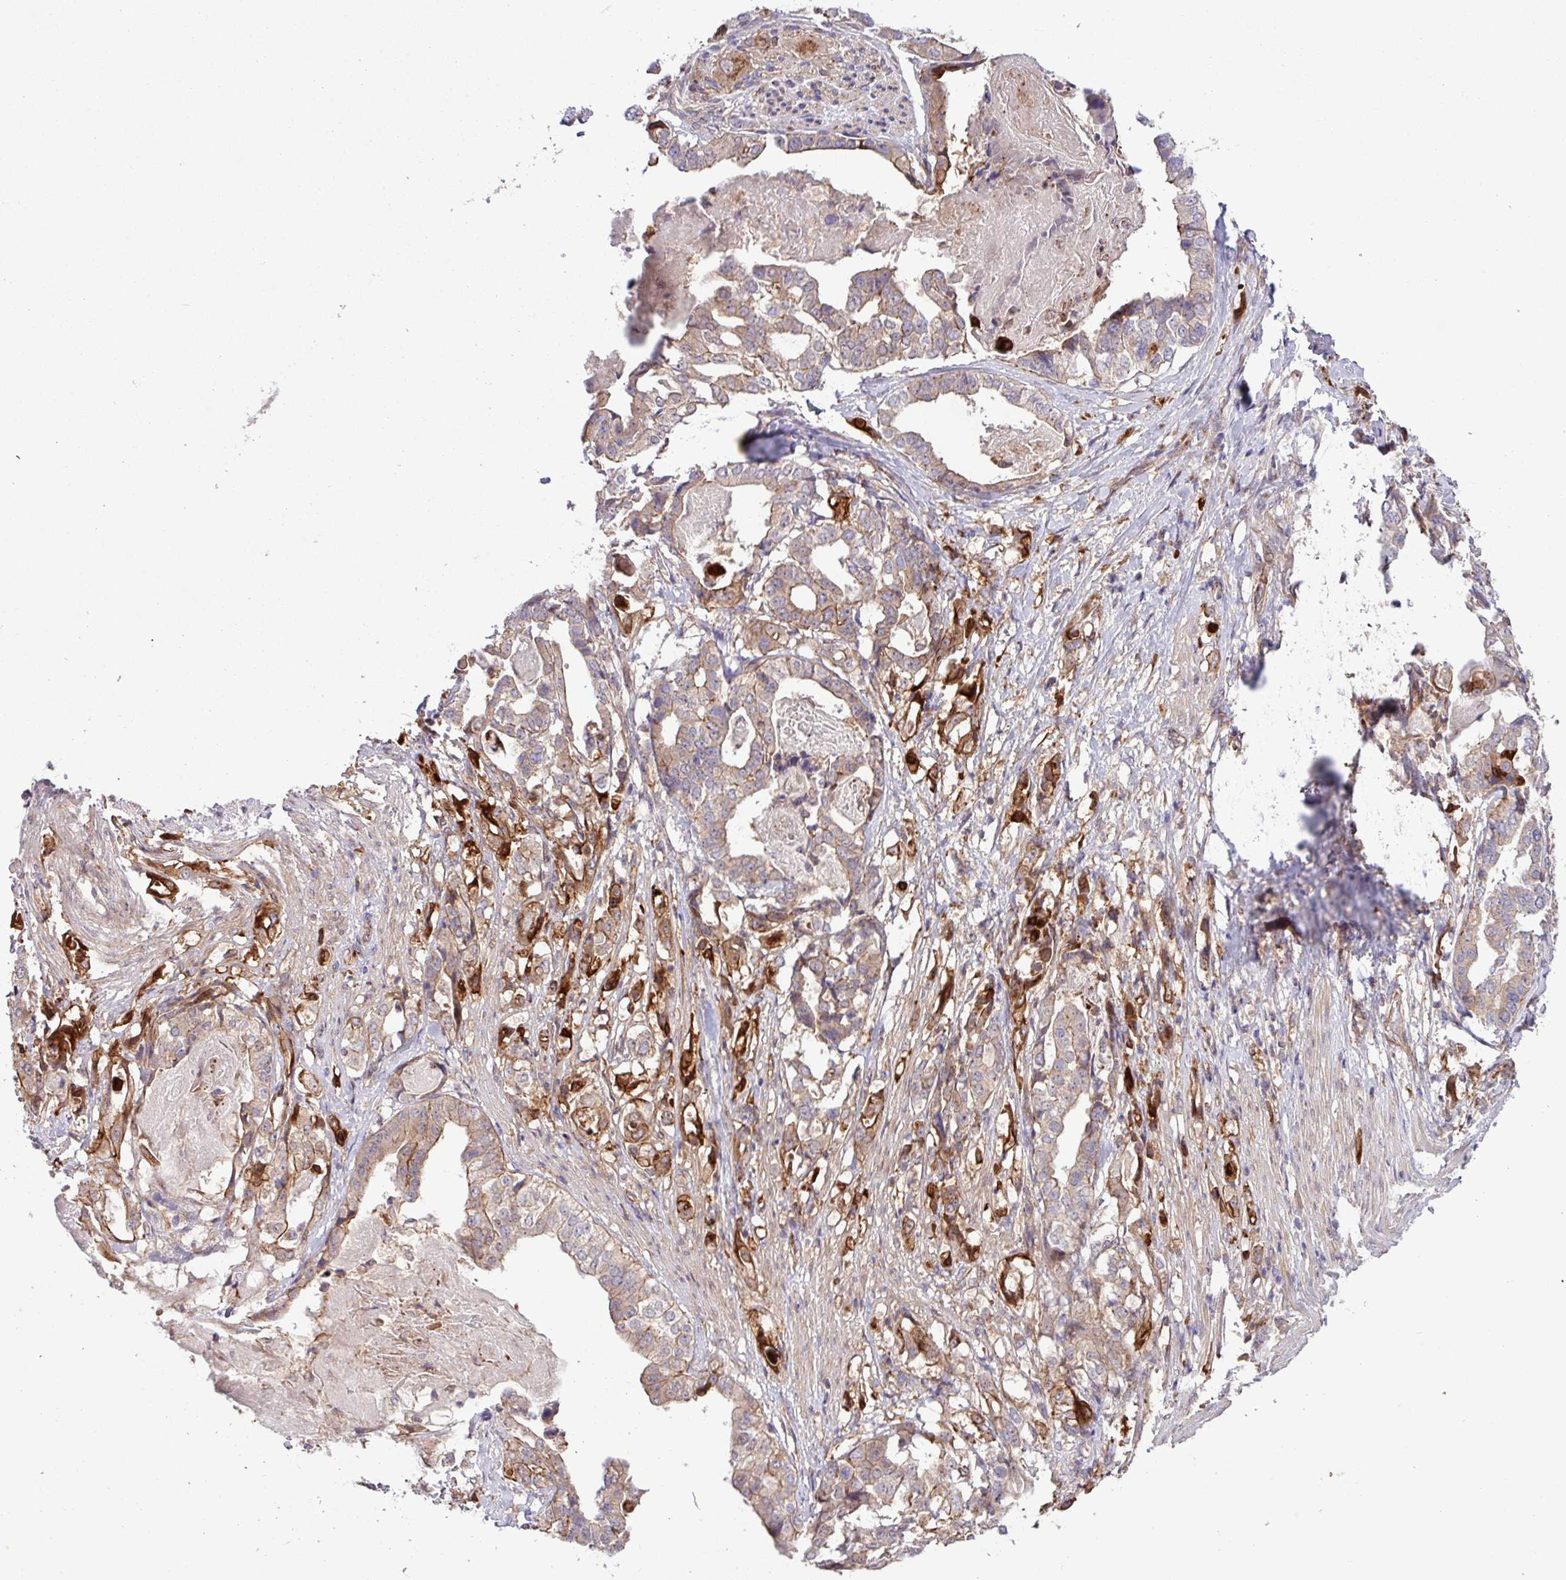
{"staining": {"intensity": "moderate", "quantity": "25%-75%", "location": "cytoplasmic/membranous"}, "tissue": "stomach cancer", "cell_type": "Tumor cells", "image_type": "cancer", "snomed": [{"axis": "morphology", "description": "Adenocarcinoma, NOS"}, {"axis": "topography", "description": "Stomach"}], "caption": "Stomach adenocarcinoma stained for a protein reveals moderate cytoplasmic/membranous positivity in tumor cells. The protein is shown in brown color, while the nuclei are stained blue.", "gene": "CNTRL", "patient": {"sex": "male", "age": 48}}